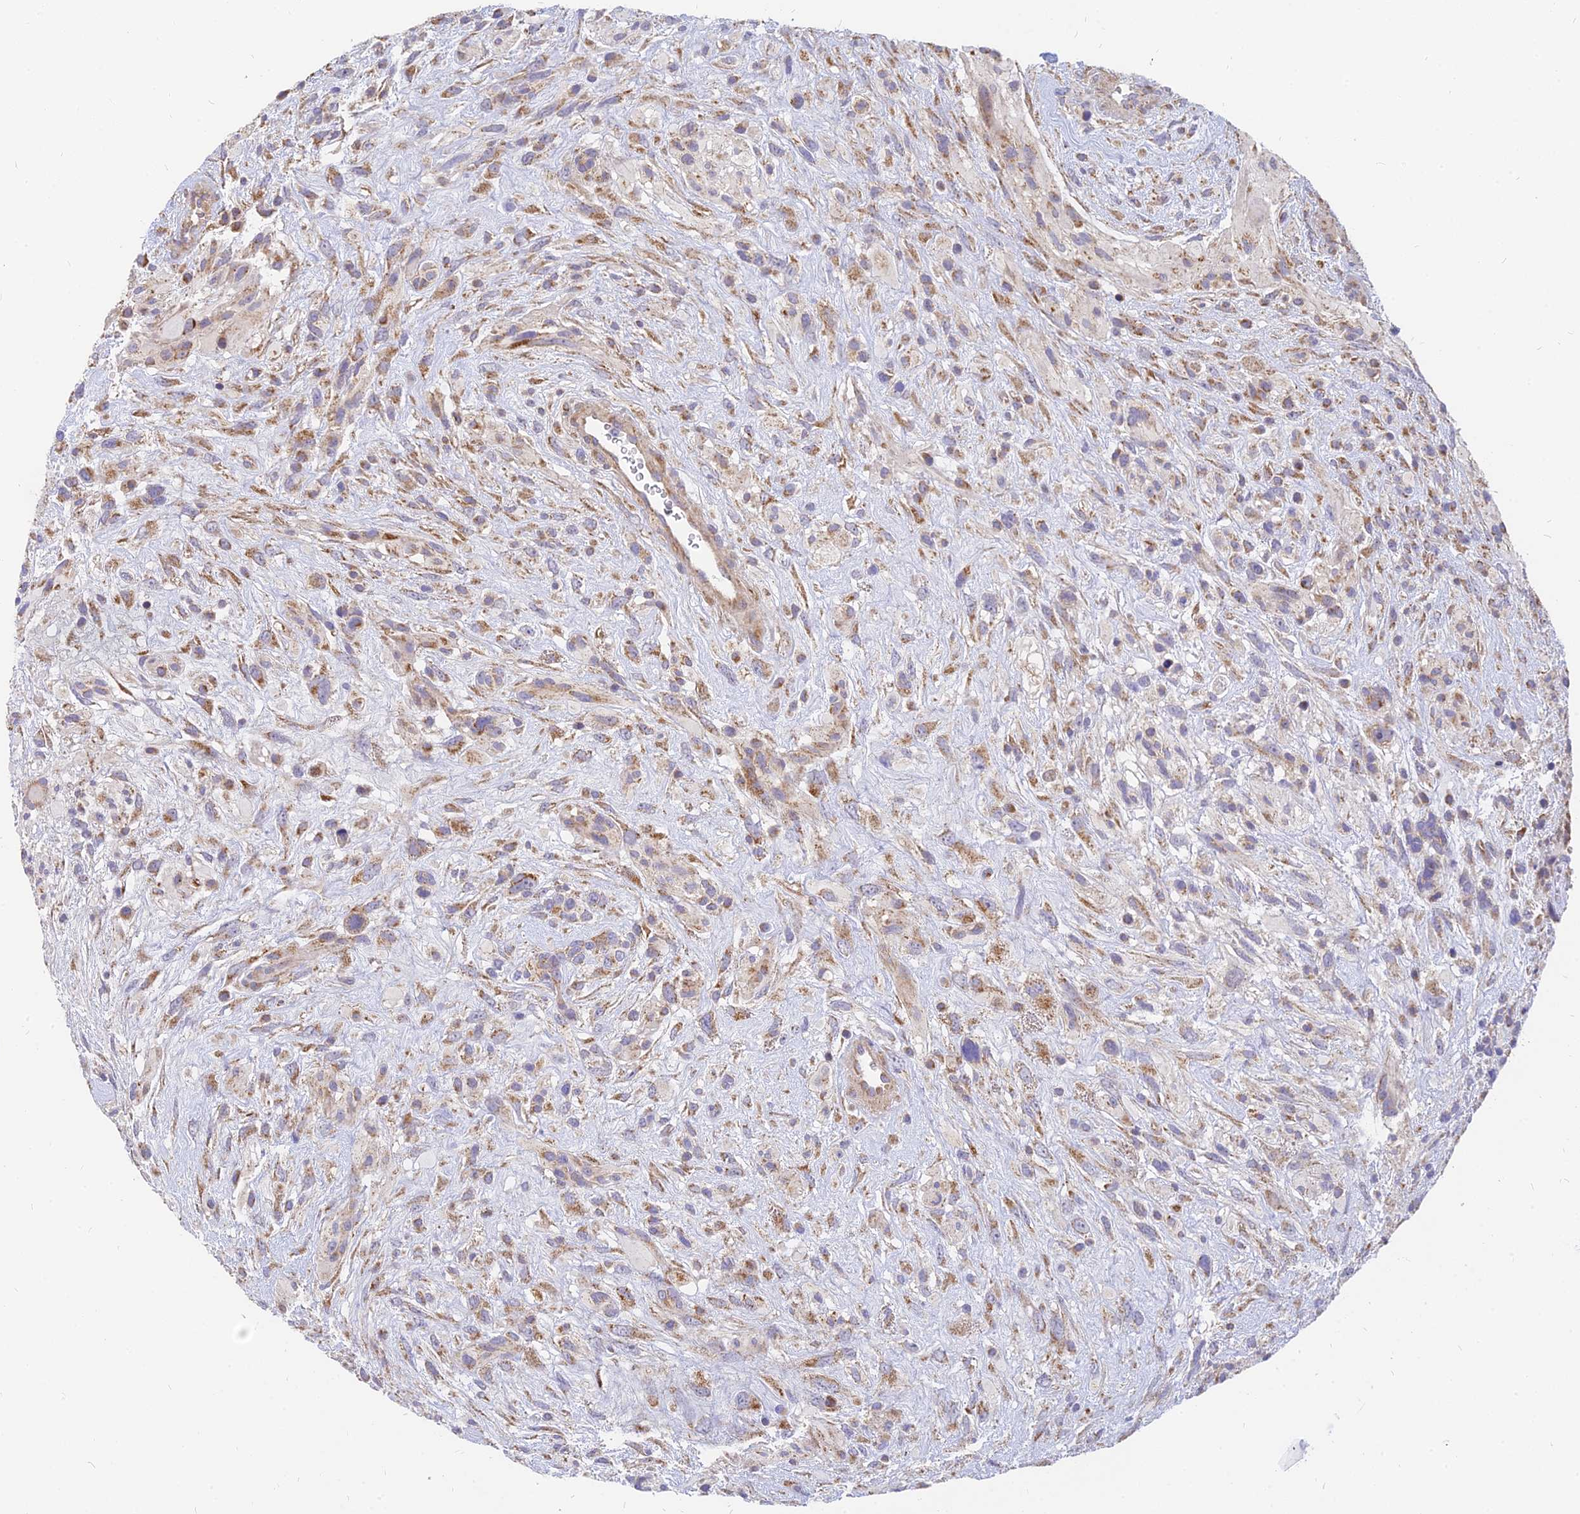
{"staining": {"intensity": "moderate", "quantity": ">75%", "location": "cytoplasmic/membranous"}, "tissue": "glioma", "cell_type": "Tumor cells", "image_type": "cancer", "snomed": [{"axis": "morphology", "description": "Glioma, malignant, High grade"}, {"axis": "topography", "description": "Brain"}], "caption": "IHC photomicrograph of human glioma stained for a protein (brown), which demonstrates medium levels of moderate cytoplasmic/membranous staining in approximately >75% of tumor cells.", "gene": "MRPL15", "patient": {"sex": "male", "age": 61}}